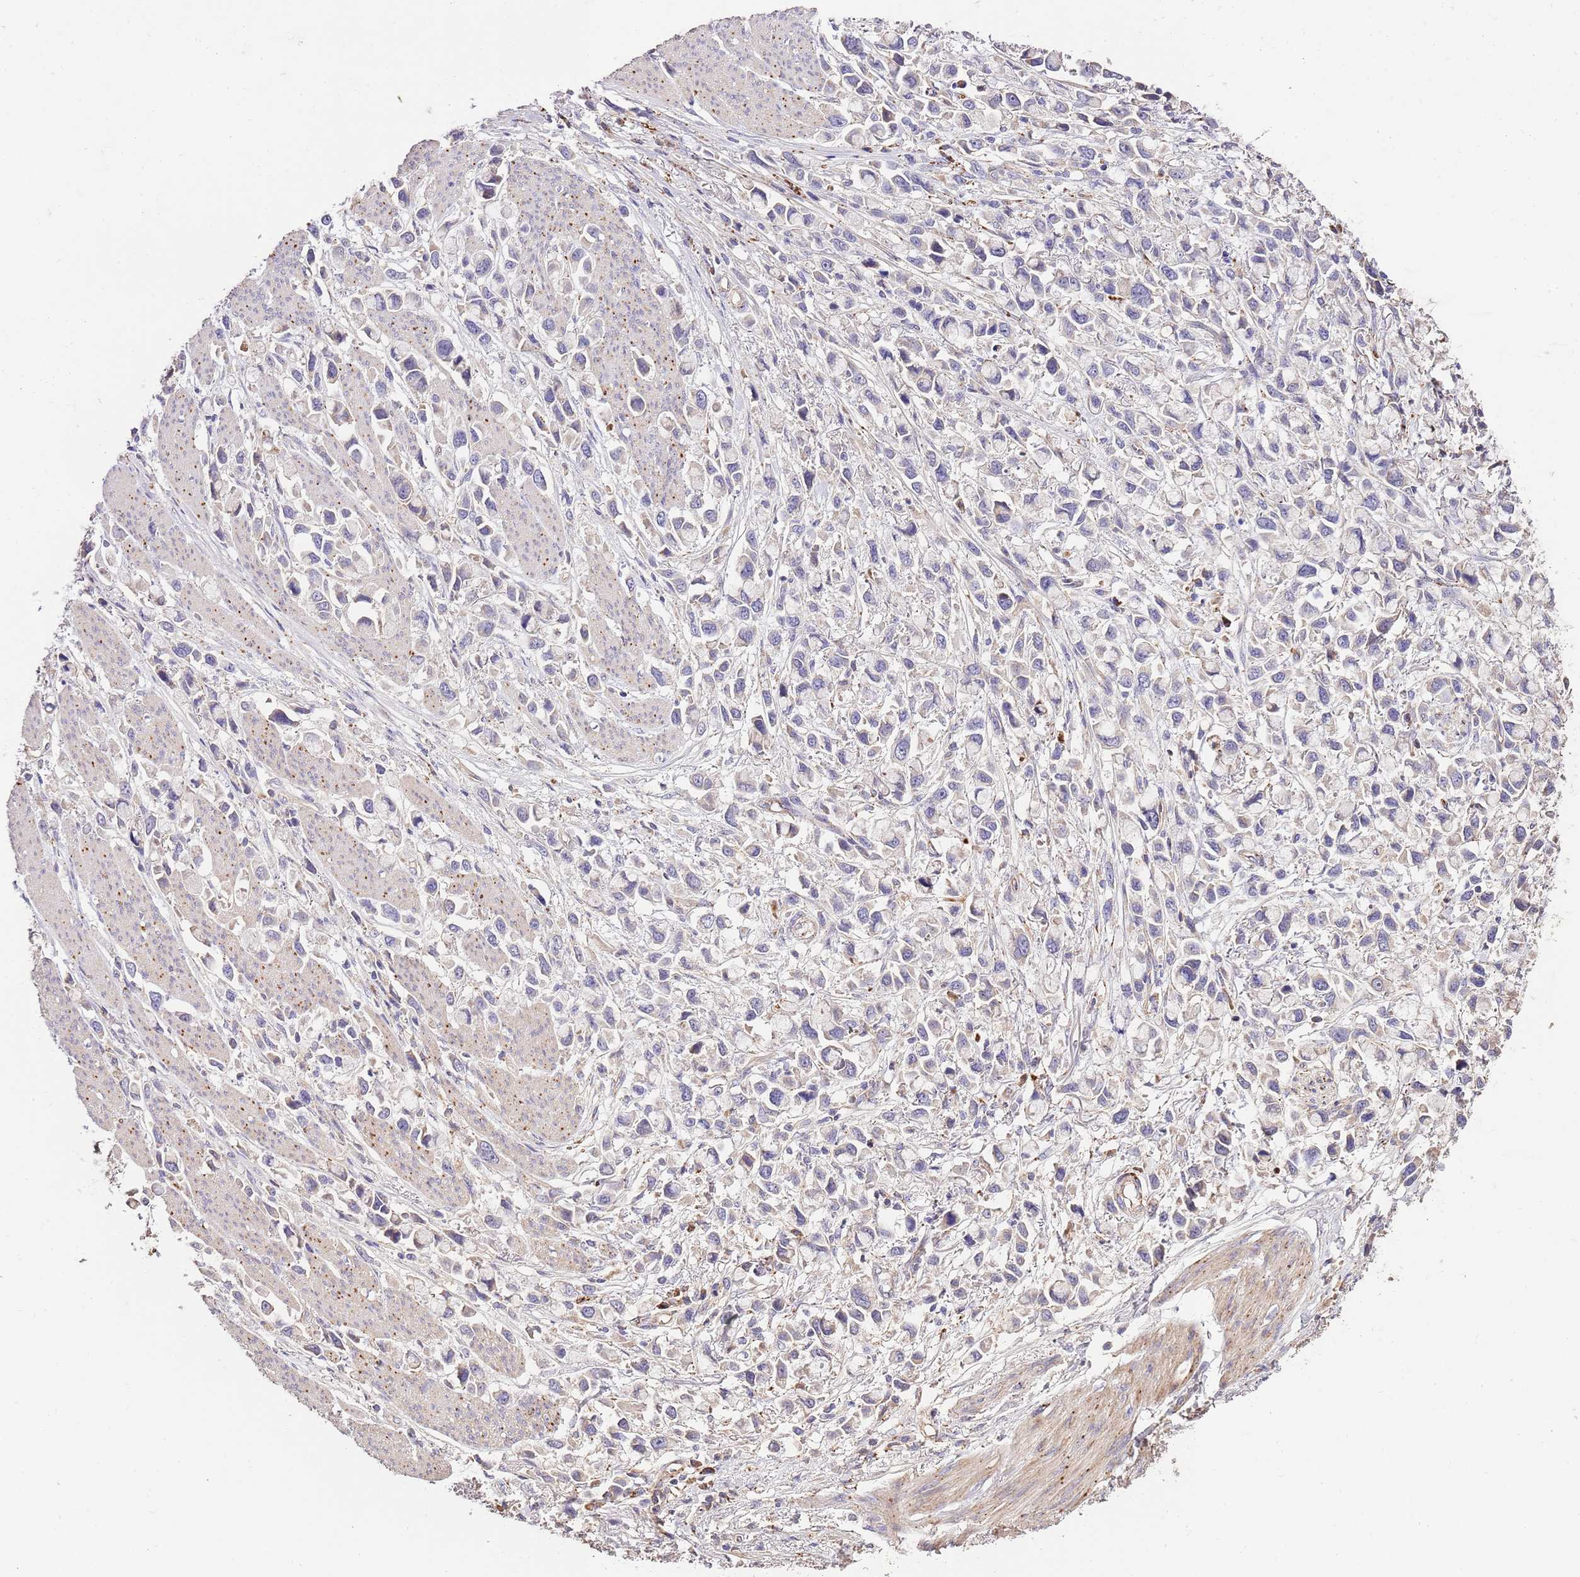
{"staining": {"intensity": "negative", "quantity": "none", "location": "none"}, "tissue": "stomach cancer", "cell_type": "Tumor cells", "image_type": "cancer", "snomed": [{"axis": "morphology", "description": "Adenocarcinoma, NOS"}, {"axis": "topography", "description": "Stomach"}], "caption": "High power microscopy micrograph of an immunohistochemistry (IHC) image of stomach adenocarcinoma, revealing no significant positivity in tumor cells. The staining is performed using DAB brown chromogen with nuclei counter-stained in using hematoxylin.", "gene": "DOCK6", "patient": {"sex": "female", "age": 81}}